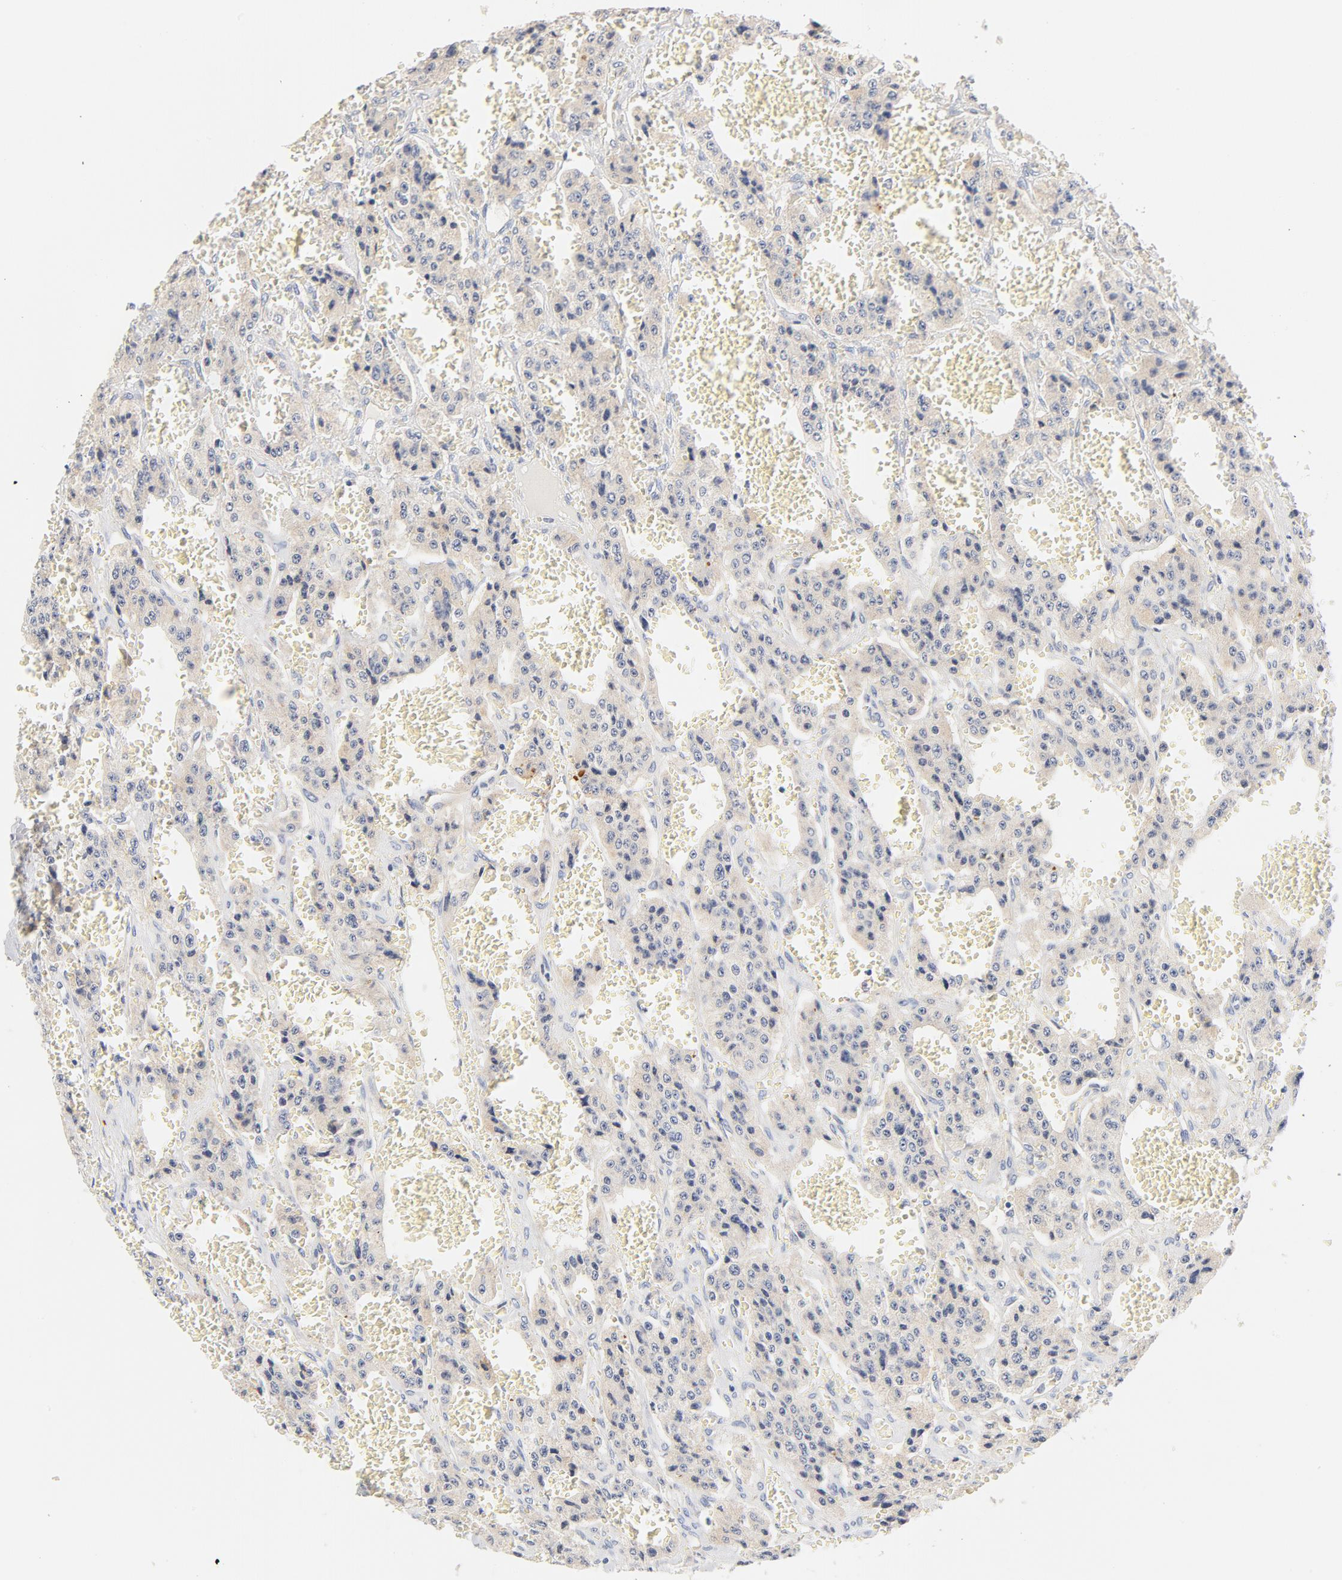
{"staining": {"intensity": "weak", "quantity": "25%-75%", "location": "cytoplasmic/membranous"}, "tissue": "carcinoid", "cell_type": "Tumor cells", "image_type": "cancer", "snomed": [{"axis": "morphology", "description": "Carcinoid, malignant, NOS"}, {"axis": "topography", "description": "Small intestine"}], "caption": "Immunohistochemistry photomicrograph of neoplastic tissue: malignant carcinoid stained using immunohistochemistry shows low levels of weak protein expression localized specifically in the cytoplasmic/membranous of tumor cells, appearing as a cytoplasmic/membranous brown color.", "gene": "TLR4", "patient": {"sex": "male", "age": 52}}